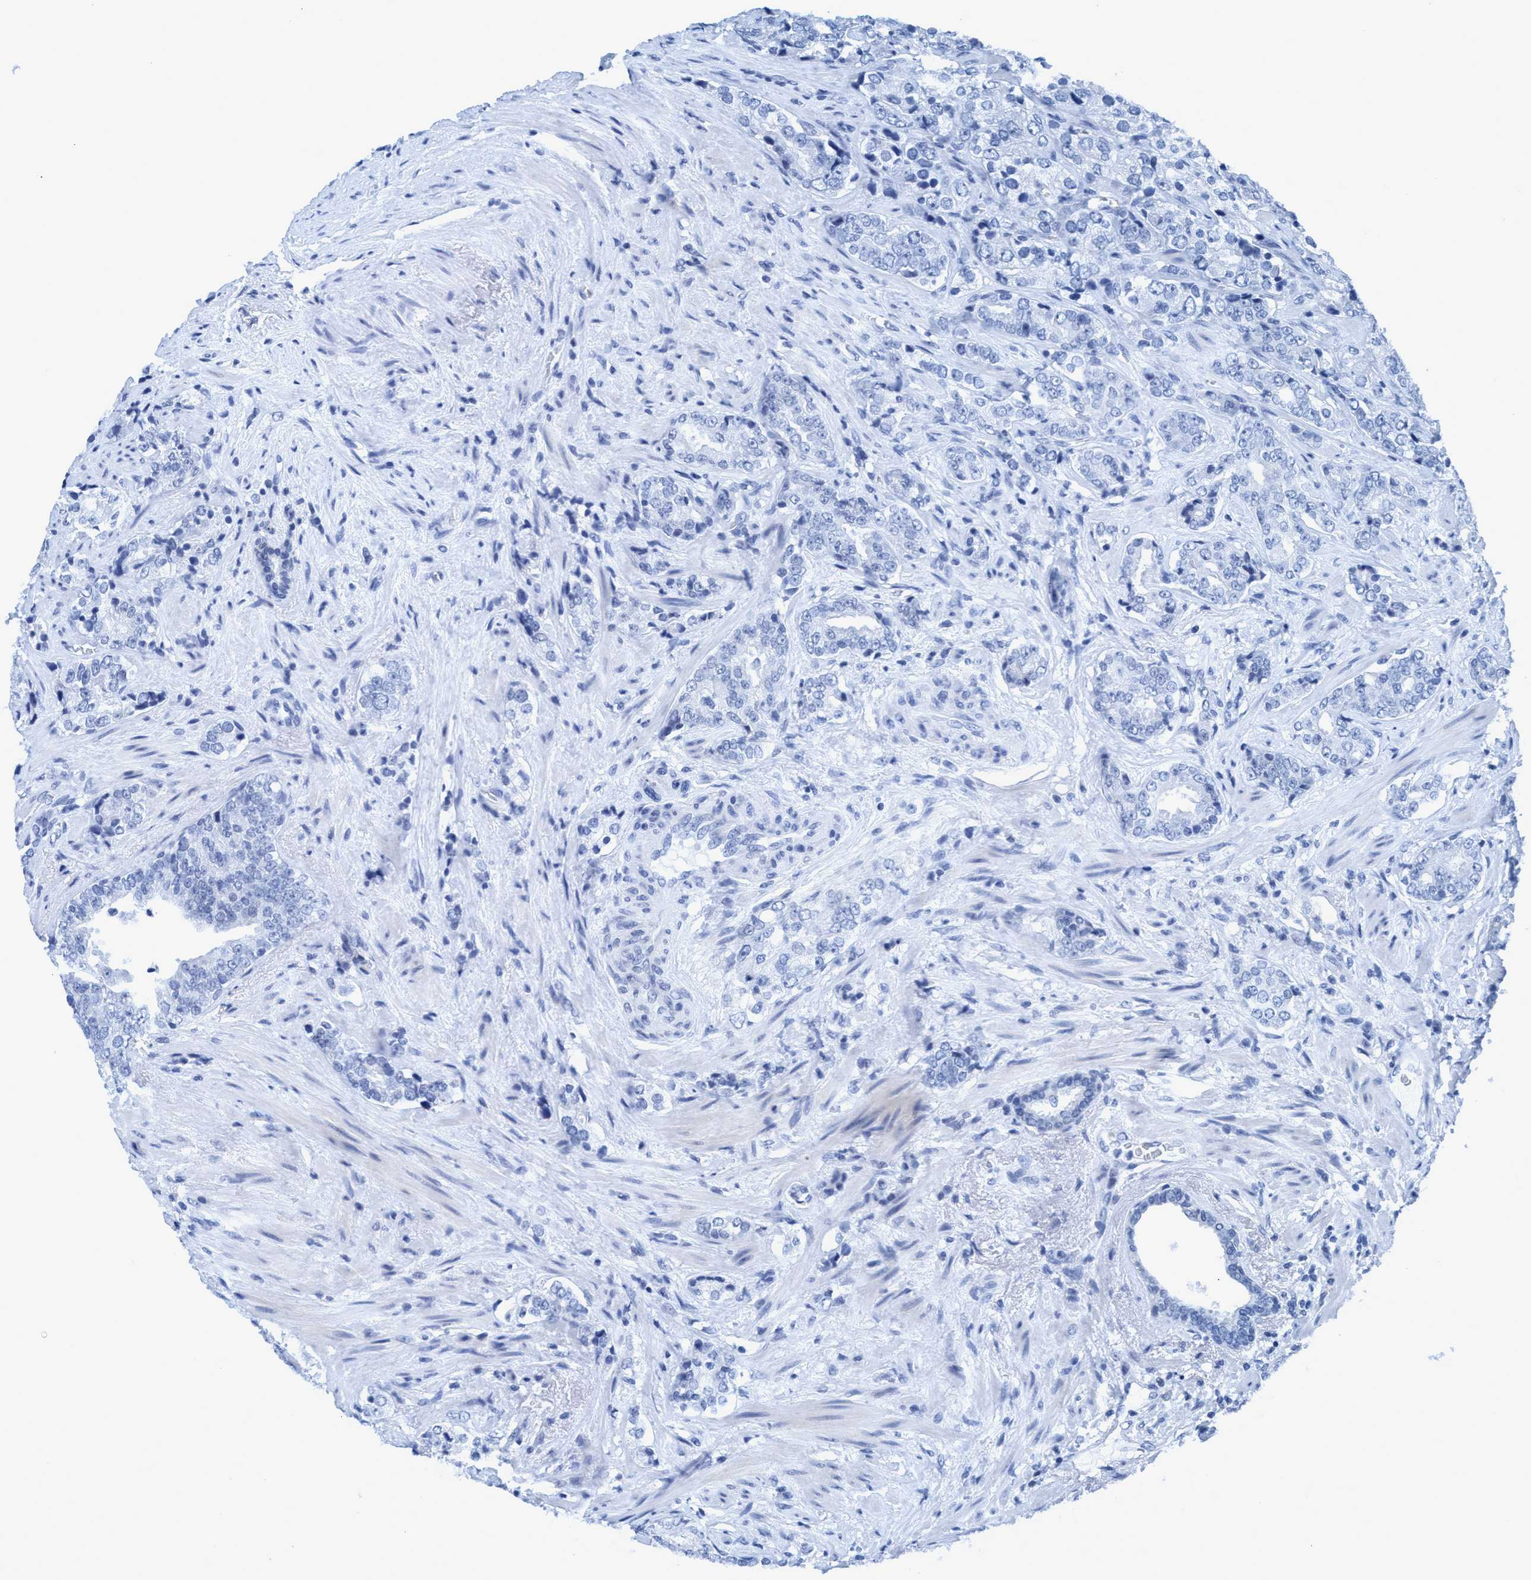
{"staining": {"intensity": "negative", "quantity": "none", "location": "none"}, "tissue": "prostate cancer", "cell_type": "Tumor cells", "image_type": "cancer", "snomed": [{"axis": "morphology", "description": "Adenocarcinoma, High grade"}, {"axis": "topography", "description": "Prostate"}], "caption": "An immunohistochemistry (IHC) photomicrograph of adenocarcinoma (high-grade) (prostate) is shown. There is no staining in tumor cells of adenocarcinoma (high-grade) (prostate). Nuclei are stained in blue.", "gene": "DNAI1", "patient": {"sex": "male", "age": 71}}